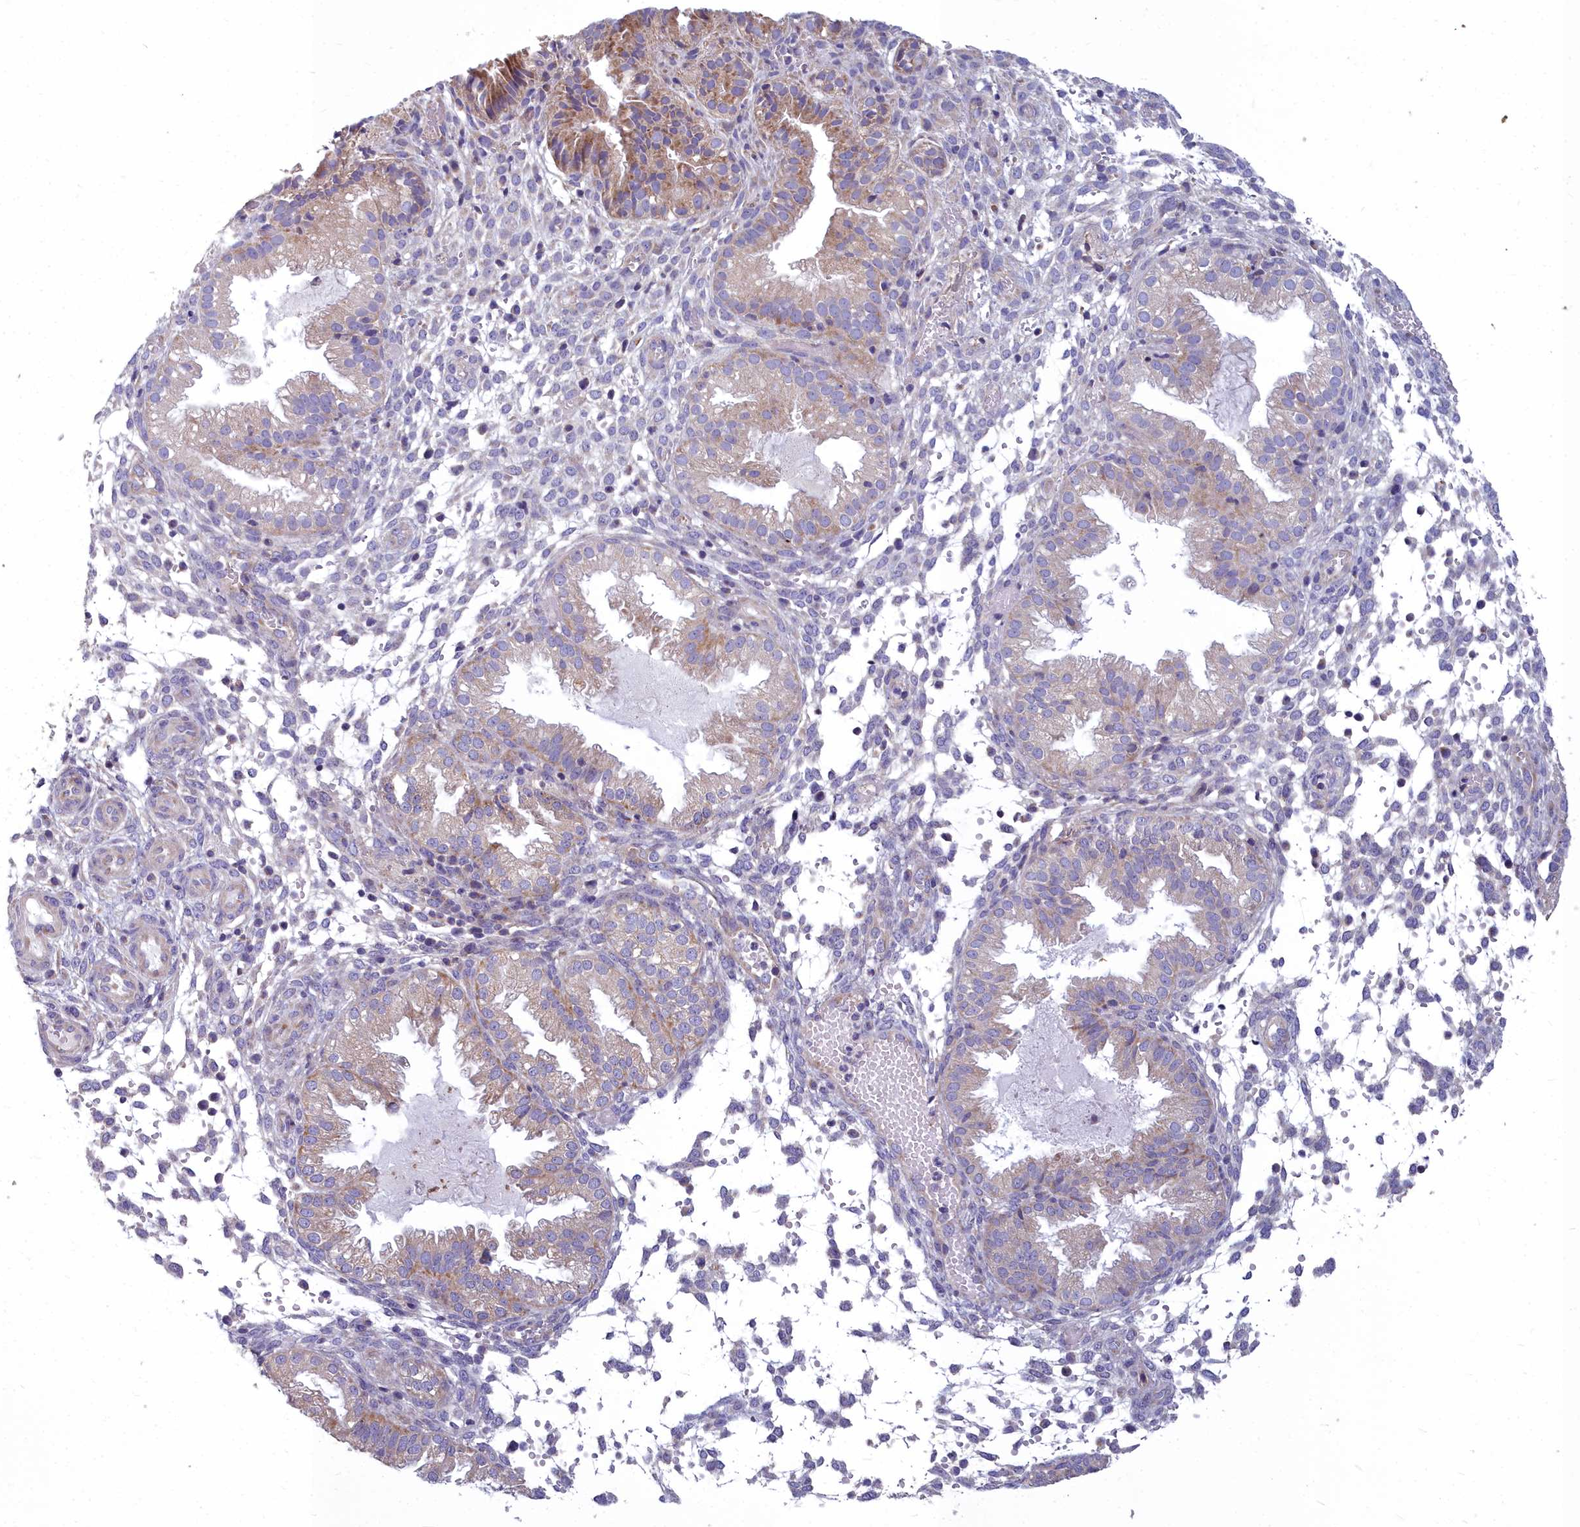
{"staining": {"intensity": "negative", "quantity": "none", "location": "none"}, "tissue": "endometrium", "cell_type": "Cells in endometrial stroma", "image_type": "normal", "snomed": [{"axis": "morphology", "description": "Normal tissue, NOS"}, {"axis": "topography", "description": "Endometrium"}], "caption": "The immunohistochemistry photomicrograph has no significant expression in cells in endometrial stroma of endometrium.", "gene": "COX20", "patient": {"sex": "female", "age": 33}}